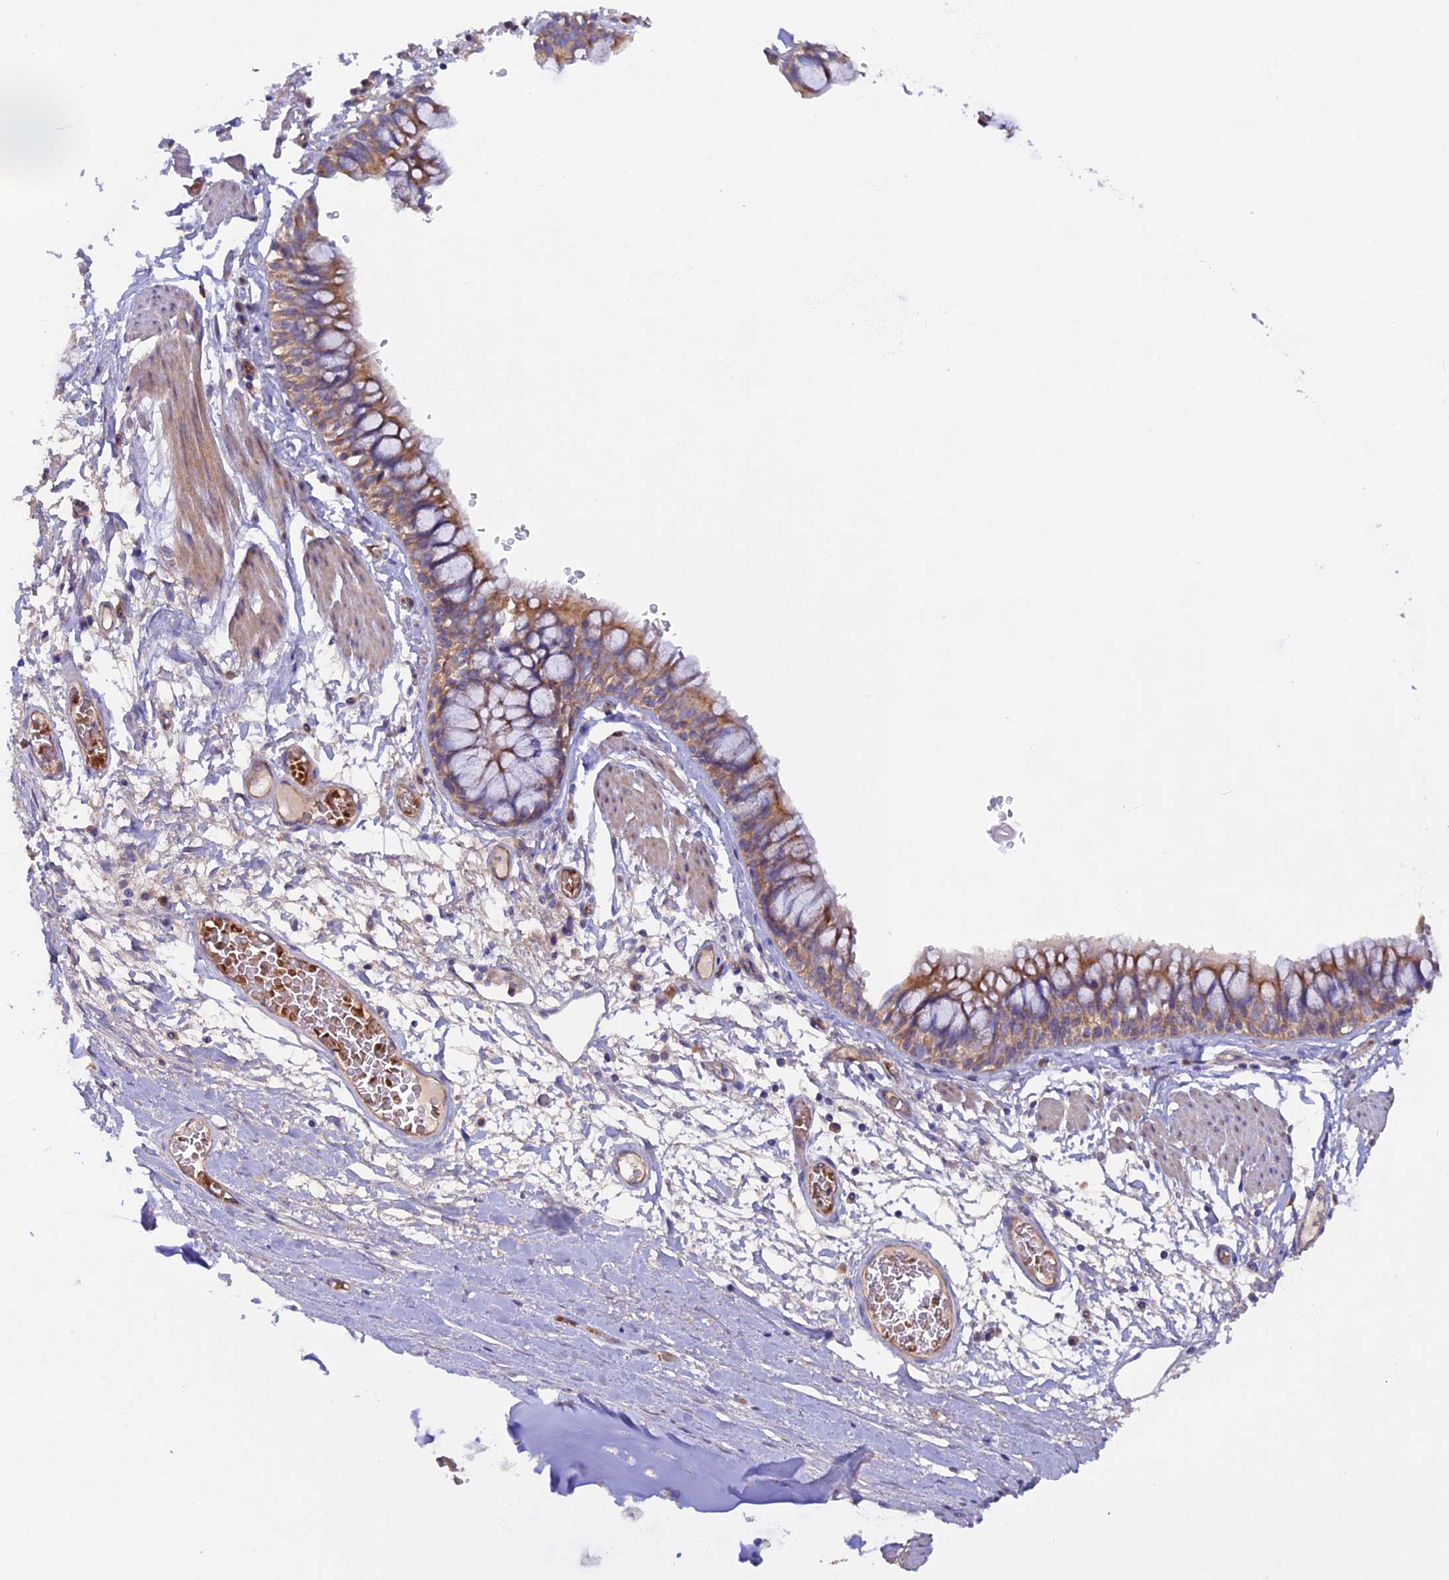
{"staining": {"intensity": "moderate", "quantity": ">75%", "location": "cytoplasmic/membranous"}, "tissue": "bronchus", "cell_type": "Respiratory epithelial cells", "image_type": "normal", "snomed": [{"axis": "morphology", "description": "Normal tissue, NOS"}, {"axis": "topography", "description": "Cartilage tissue"}, {"axis": "topography", "description": "Bronchus"}], "caption": "High-power microscopy captured an immunohistochemistry (IHC) image of normal bronchus, revealing moderate cytoplasmic/membranous positivity in about >75% of respiratory epithelial cells.", "gene": "DUS3L", "patient": {"sex": "female", "age": 36}}